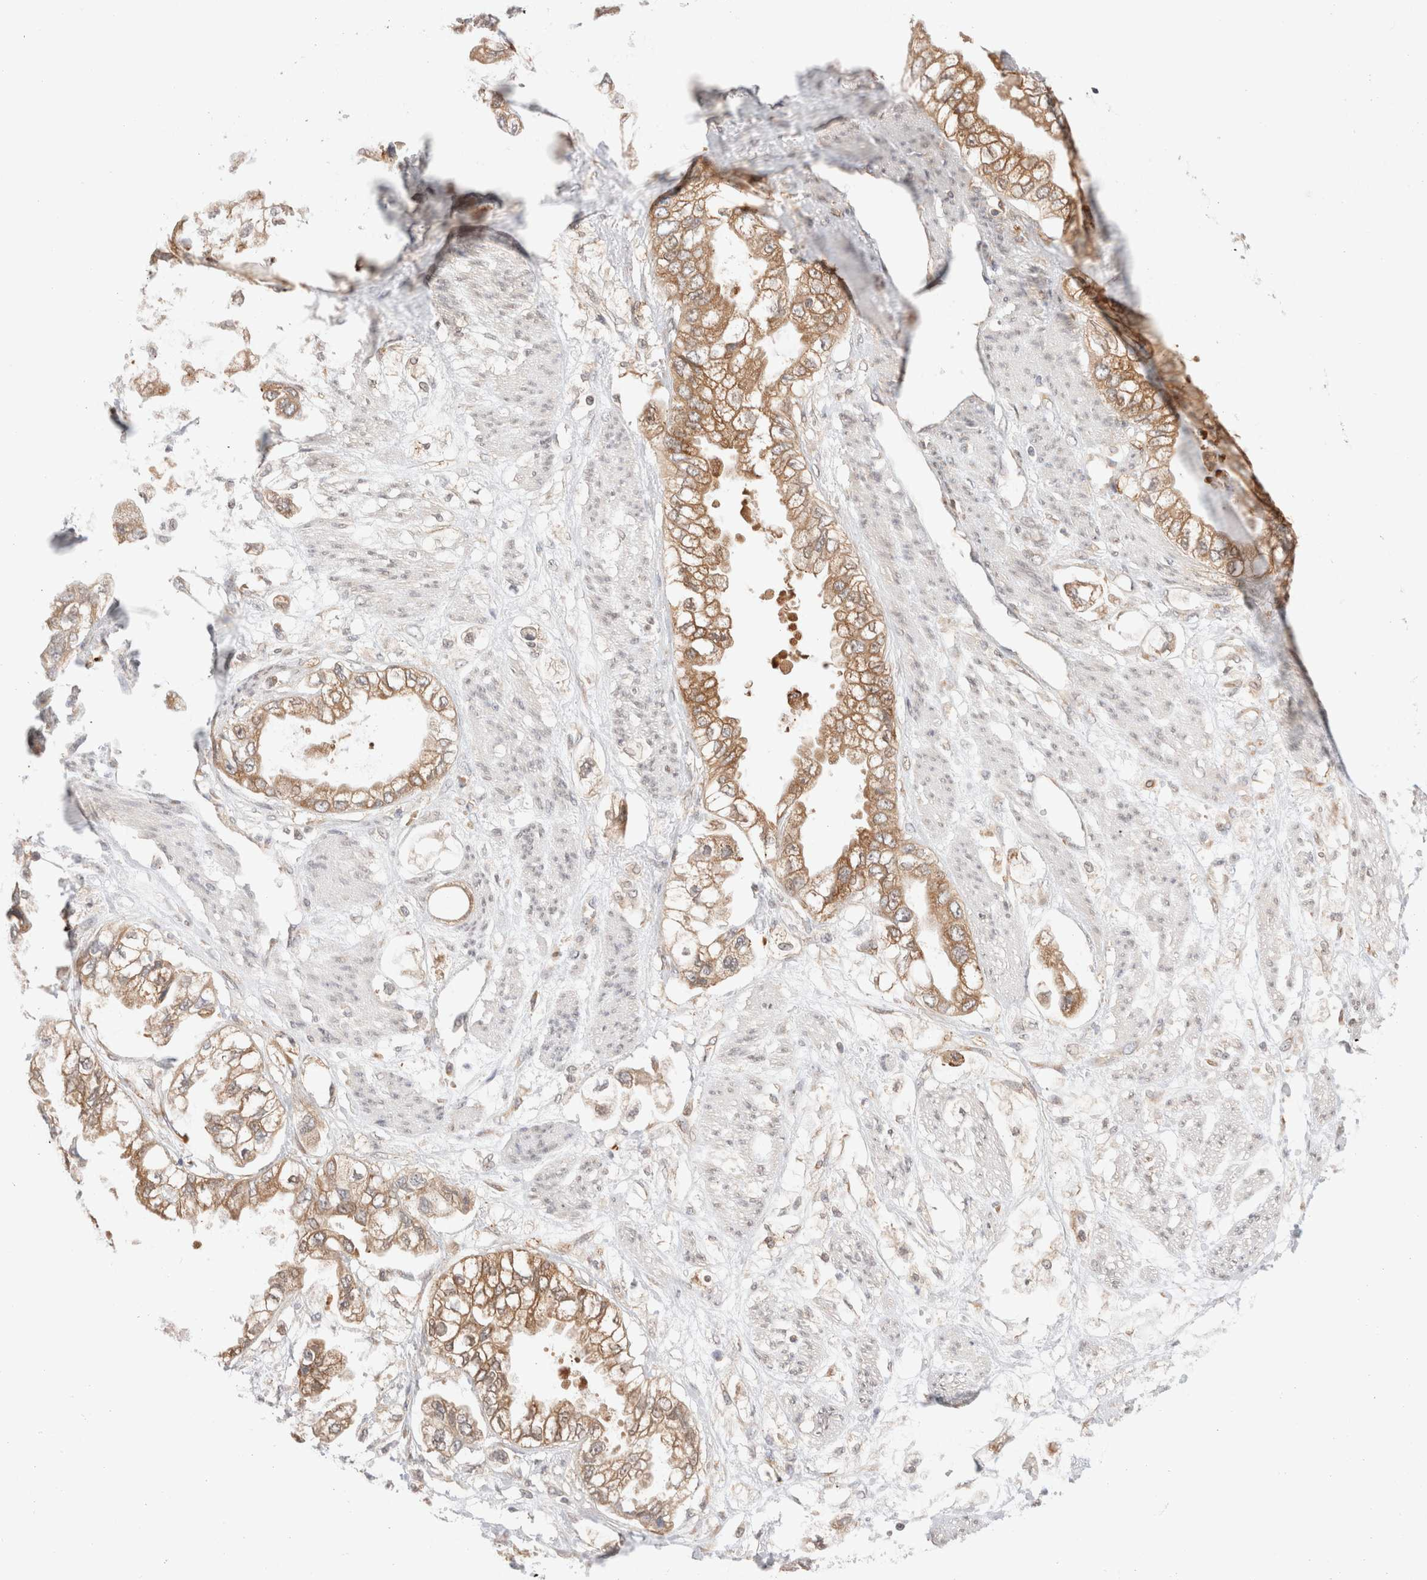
{"staining": {"intensity": "moderate", "quantity": ">75%", "location": "cytoplasmic/membranous"}, "tissue": "stomach cancer", "cell_type": "Tumor cells", "image_type": "cancer", "snomed": [{"axis": "morphology", "description": "Adenocarcinoma, NOS"}, {"axis": "topography", "description": "Stomach"}], "caption": "Stomach cancer tissue displays moderate cytoplasmic/membranous staining in approximately >75% of tumor cells", "gene": "XKR4", "patient": {"sex": "male", "age": 62}}